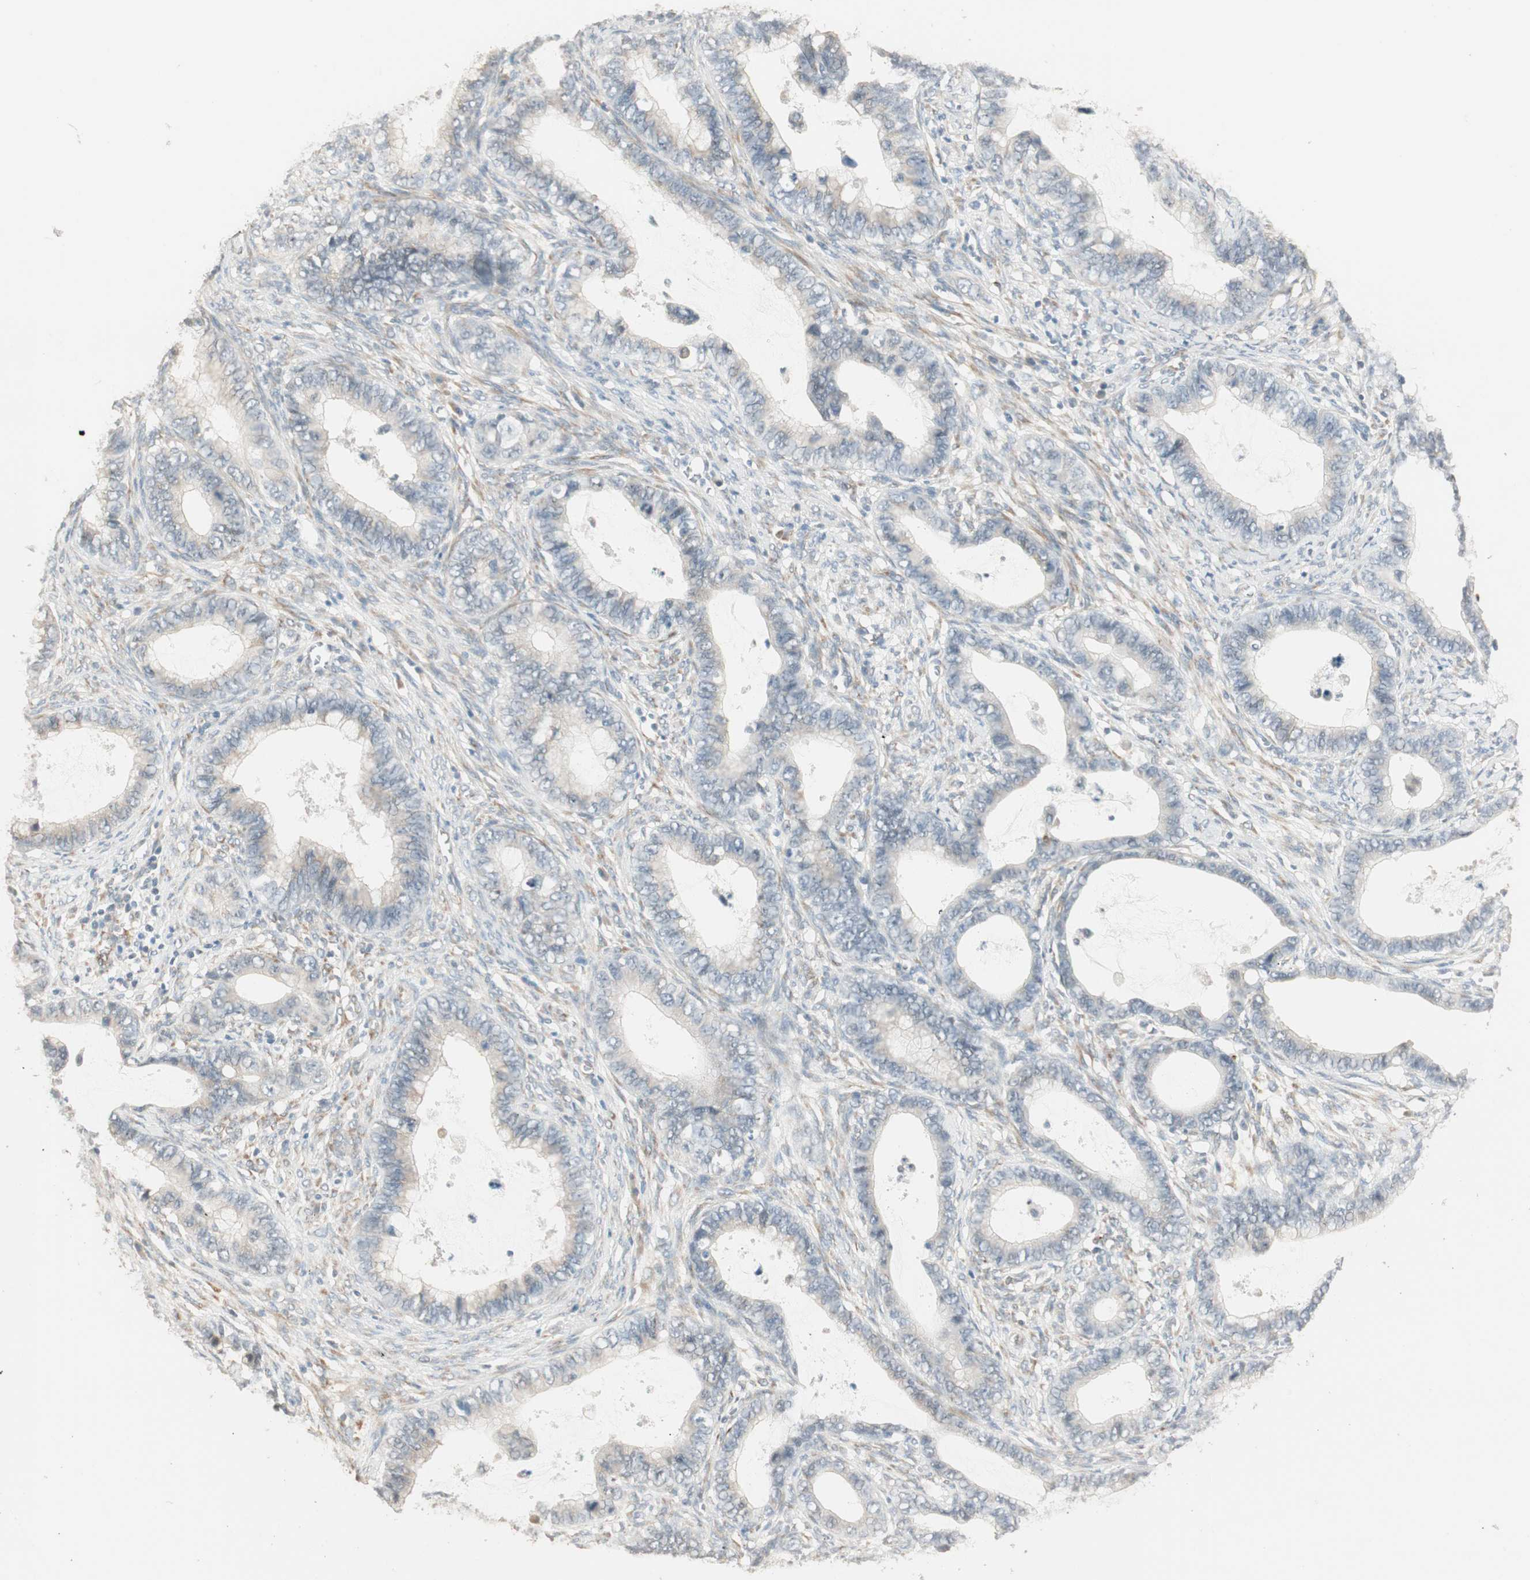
{"staining": {"intensity": "weak", "quantity": "25%-75%", "location": "cytoplasmic/membranous"}, "tissue": "cervical cancer", "cell_type": "Tumor cells", "image_type": "cancer", "snomed": [{"axis": "morphology", "description": "Adenocarcinoma, NOS"}, {"axis": "topography", "description": "Cervix"}], "caption": "A brown stain shows weak cytoplasmic/membranous expression of a protein in cervical cancer (adenocarcinoma) tumor cells.", "gene": "TASOR", "patient": {"sex": "female", "age": 44}}